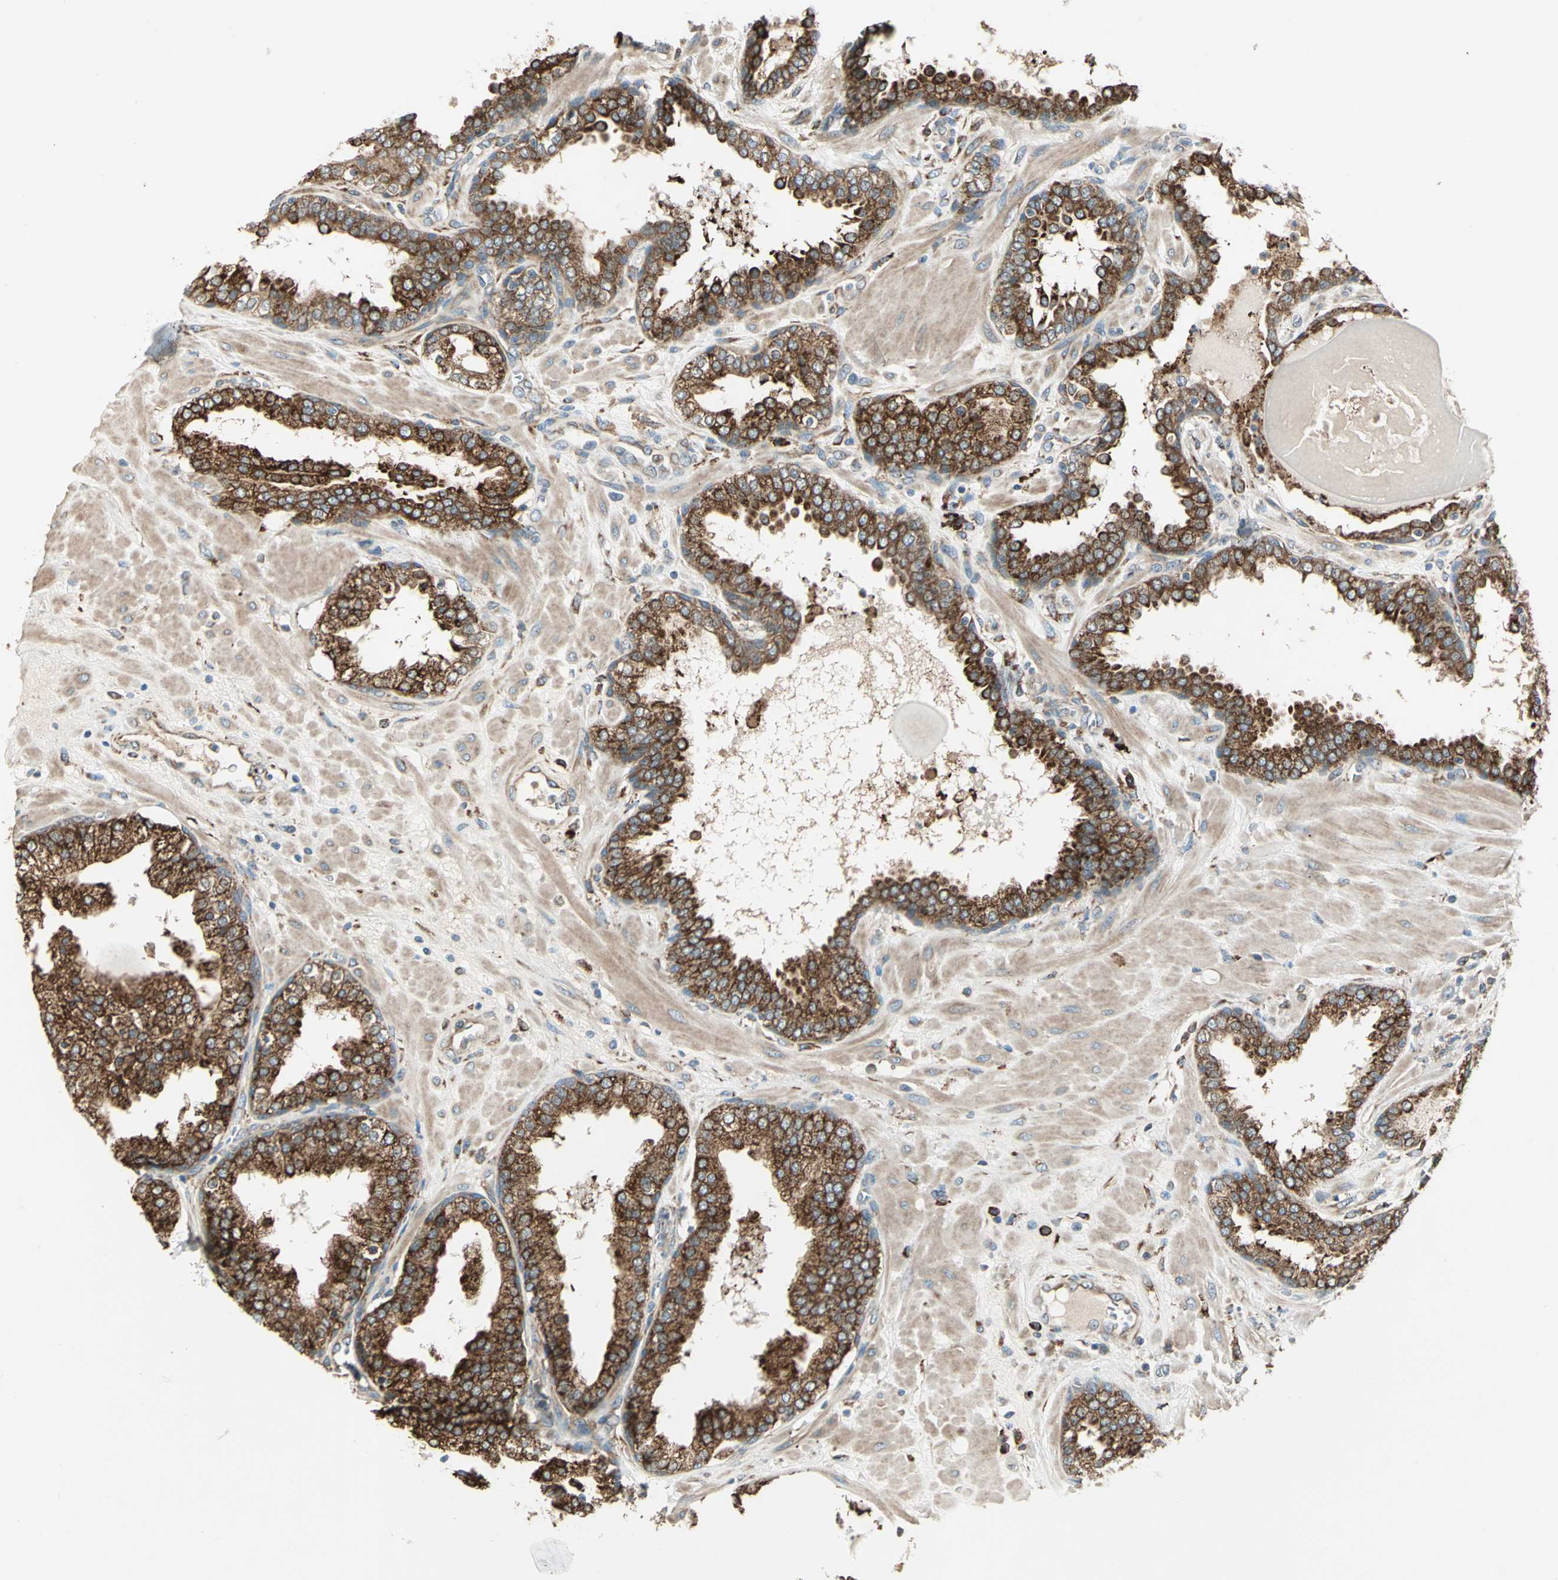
{"staining": {"intensity": "strong", "quantity": ">75%", "location": "cytoplasmic/membranous"}, "tissue": "prostate", "cell_type": "Glandular cells", "image_type": "normal", "snomed": [{"axis": "morphology", "description": "Normal tissue, NOS"}, {"axis": "topography", "description": "Prostate"}], "caption": "A high amount of strong cytoplasmic/membranous positivity is appreciated in approximately >75% of glandular cells in normal prostate. Ihc stains the protein of interest in brown and the nuclei are stained blue.", "gene": "PDIA4", "patient": {"sex": "male", "age": 51}}